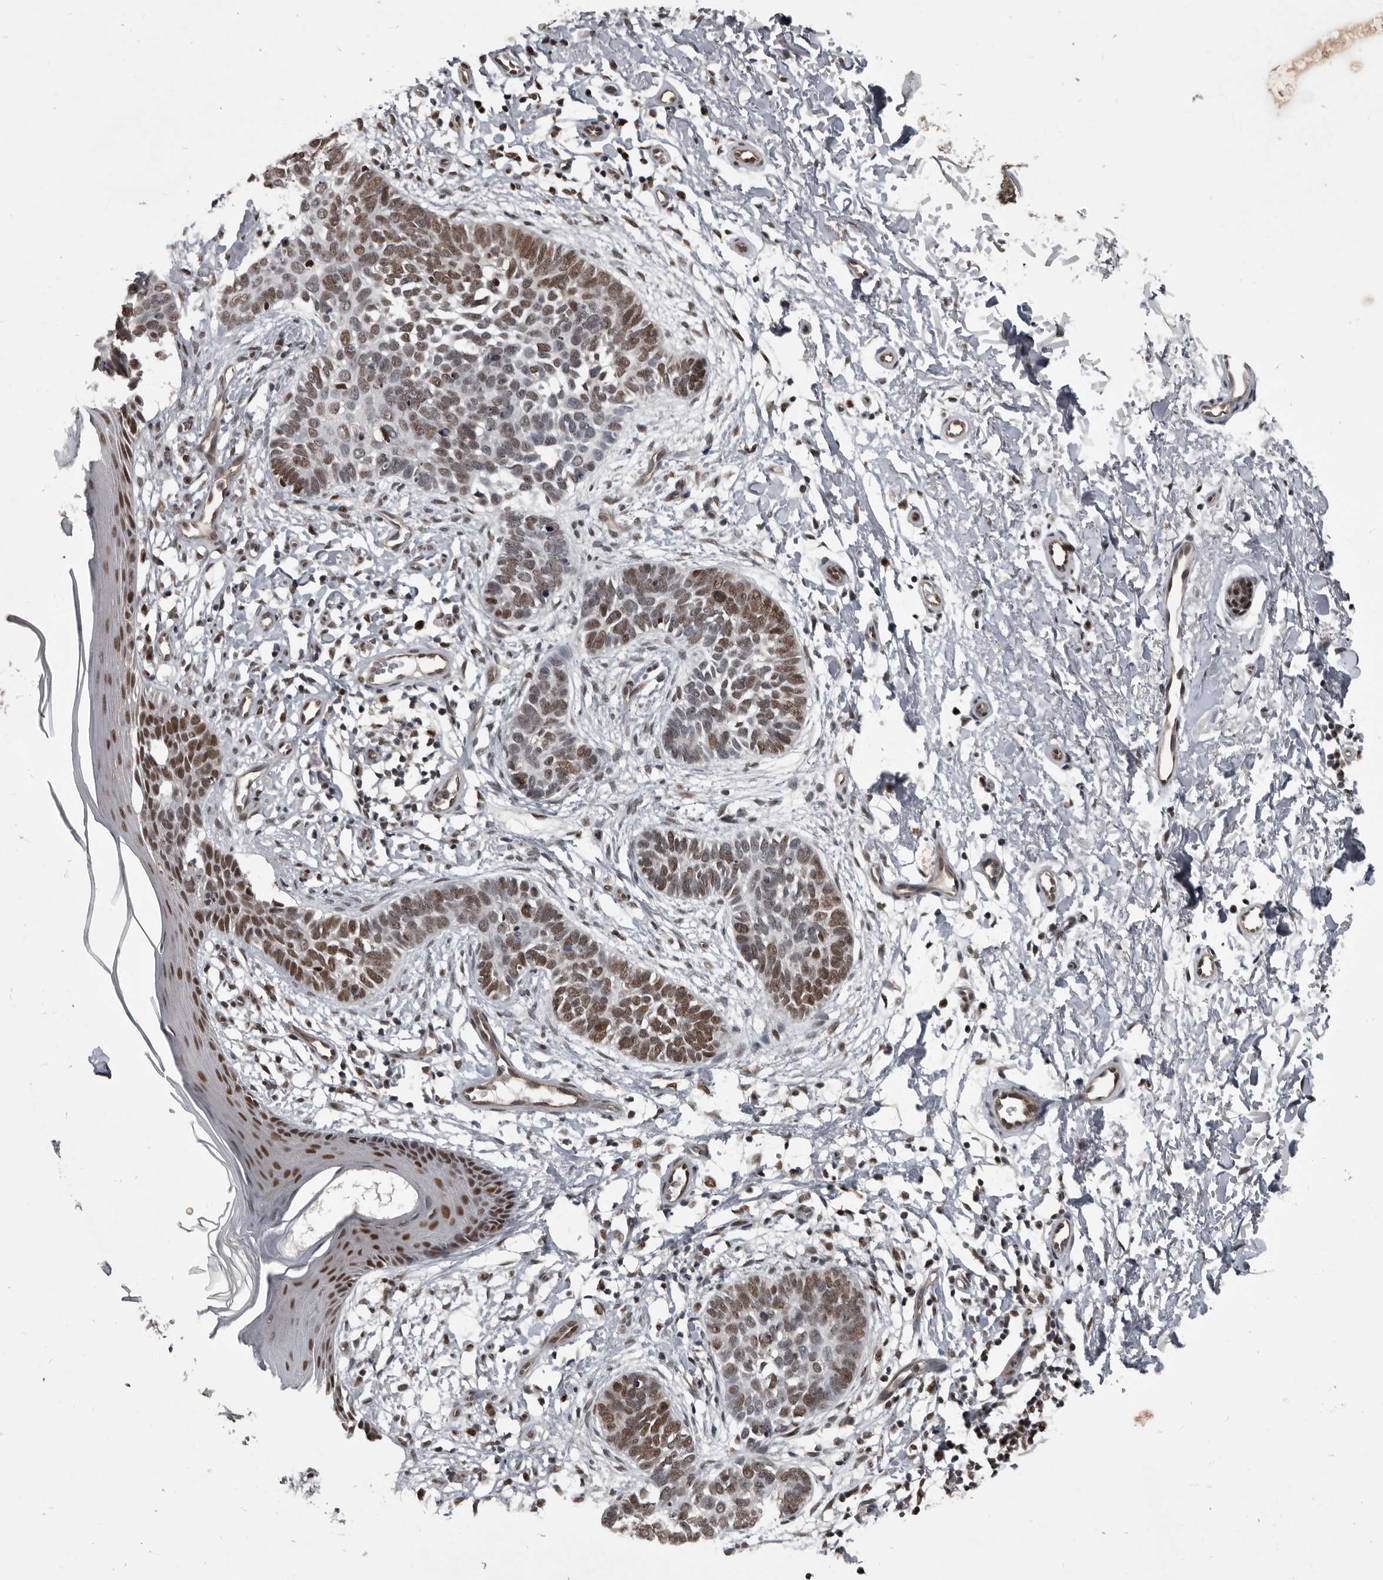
{"staining": {"intensity": "moderate", "quantity": ">75%", "location": "nuclear"}, "tissue": "skin cancer", "cell_type": "Tumor cells", "image_type": "cancer", "snomed": [{"axis": "morphology", "description": "Normal tissue, NOS"}, {"axis": "morphology", "description": "Basal cell carcinoma"}, {"axis": "topography", "description": "Skin"}], "caption": "This micrograph exhibits IHC staining of skin cancer (basal cell carcinoma), with medium moderate nuclear expression in approximately >75% of tumor cells.", "gene": "CHD1L", "patient": {"sex": "male", "age": 77}}